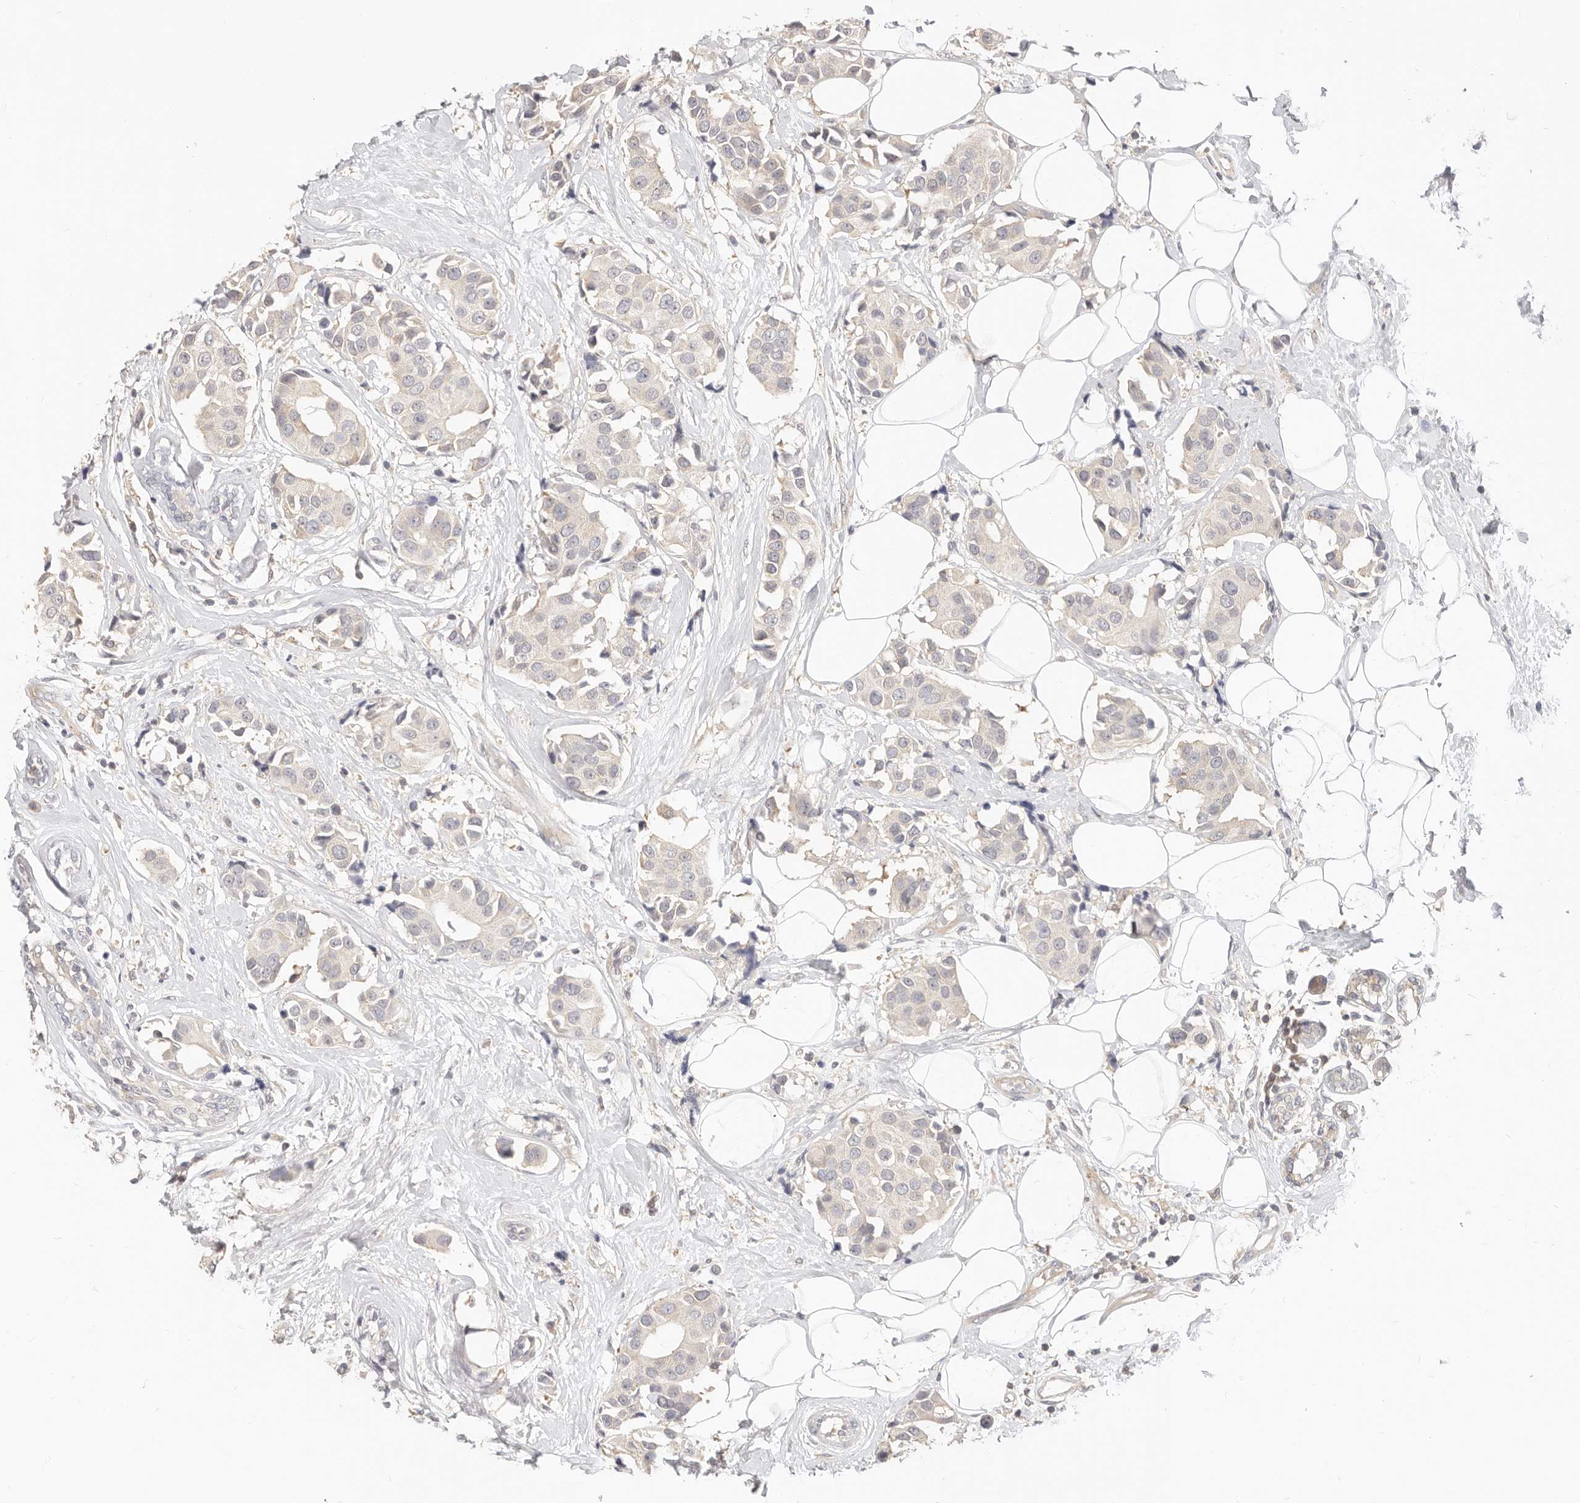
{"staining": {"intensity": "weak", "quantity": "<25%", "location": "cytoplasmic/membranous"}, "tissue": "breast cancer", "cell_type": "Tumor cells", "image_type": "cancer", "snomed": [{"axis": "morphology", "description": "Normal tissue, NOS"}, {"axis": "morphology", "description": "Duct carcinoma"}, {"axis": "topography", "description": "Breast"}], "caption": "Immunohistochemistry (IHC) micrograph of human breast cancer (infiltrating ductal carcinoma) stained for a protein (brown), which reveals no expression in tumor cells.", "gene": "DTNBP1", "patient": {"sex": "female", "age": 39}}